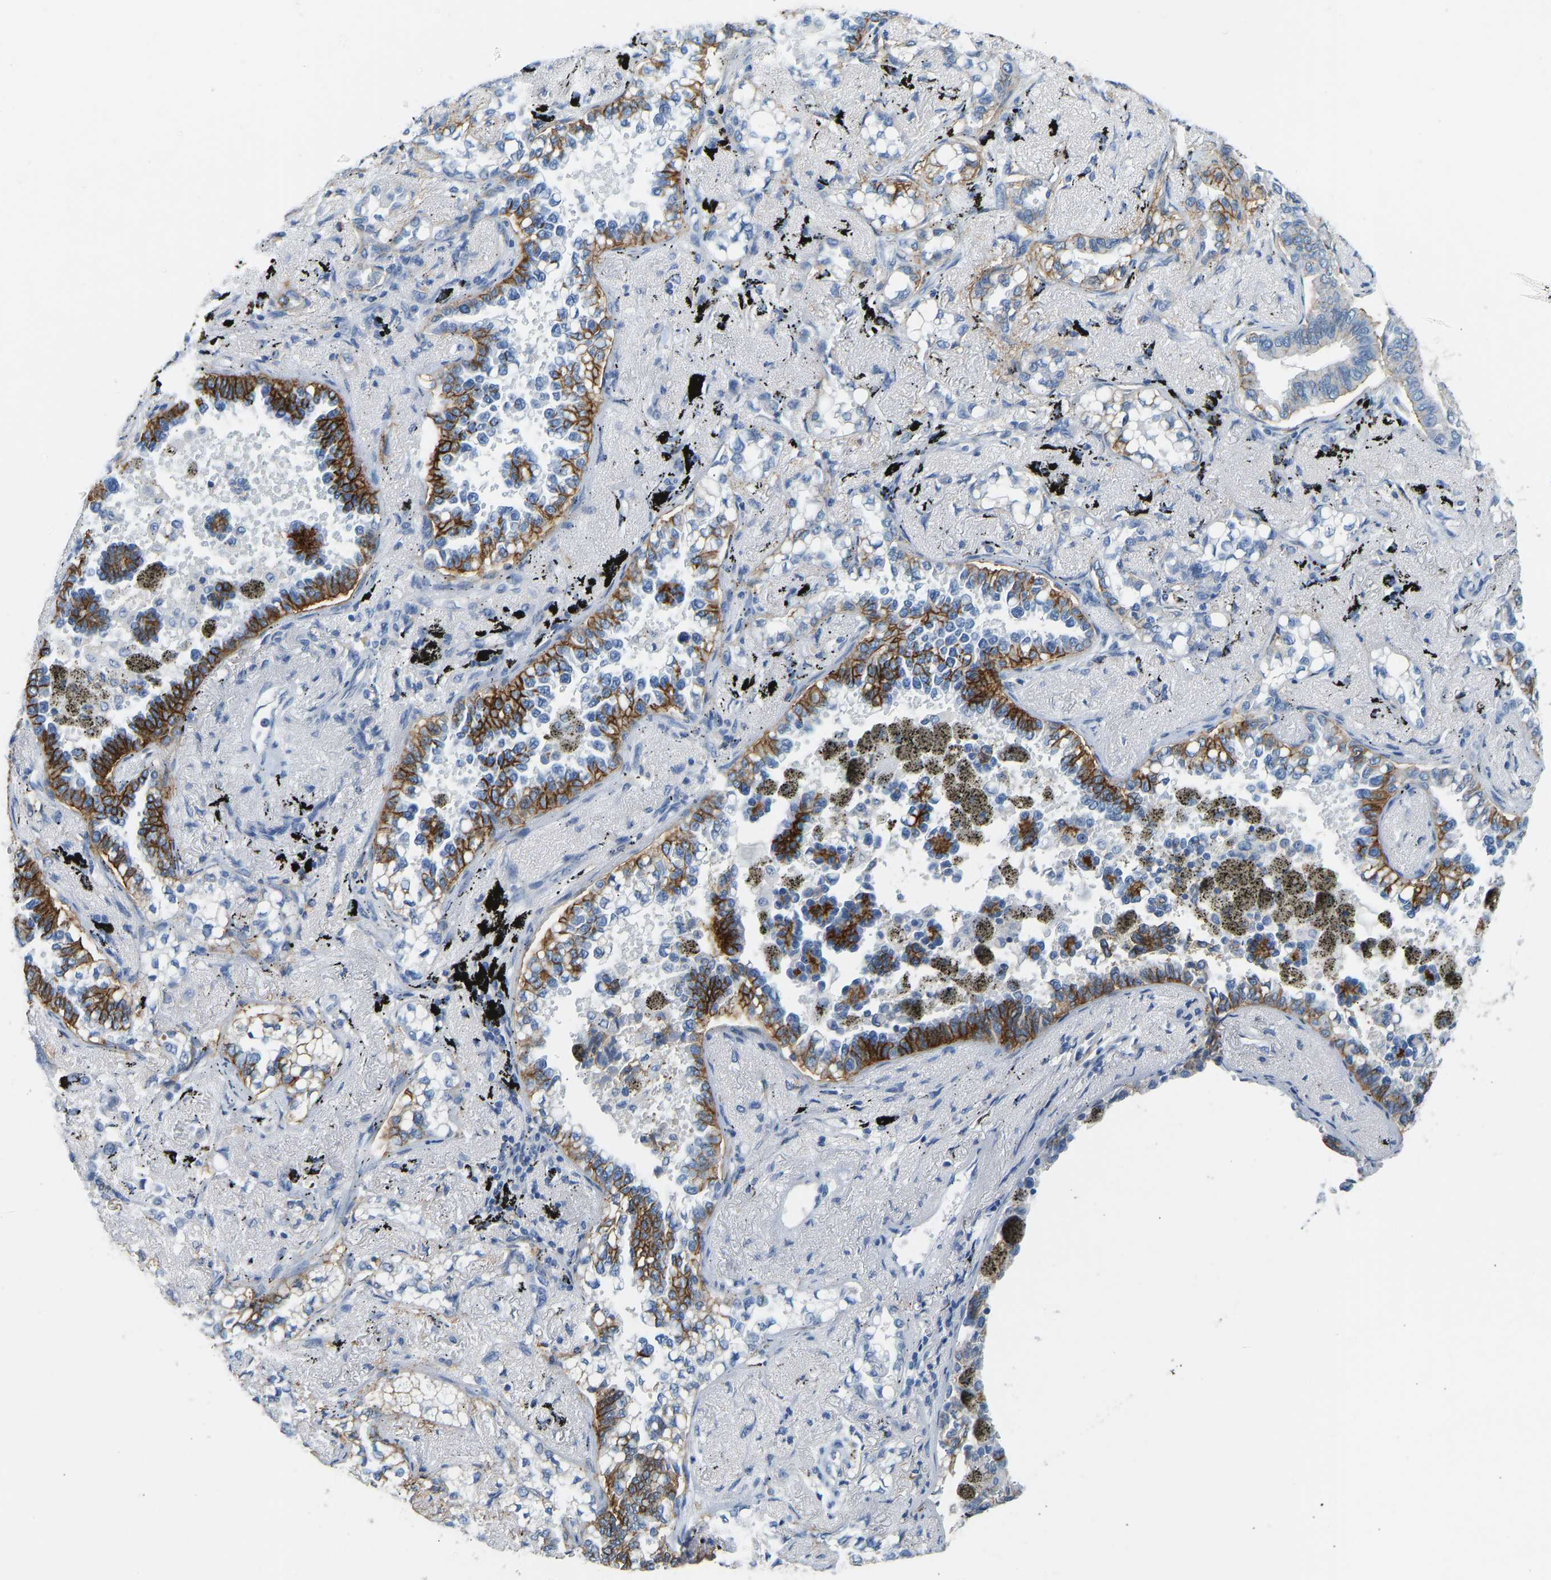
{"staining": {"intensity": "strong", "quantity": "25%-75%", "location": "cytoplasmic/membranous"}, "tissue": "lung cancer", "cell_type": "Tumor cells", "image_type": "cancer", "snomed": [{"axis": "morphology", "description": "Adenocarcinoma, NOS"}, {"axis": "topography", "description": "Lung"}], "caption": "A high-resolution image shows immunohistochemistry staining of lung adenocarcinoma, which exhibits strong cytoplasmic/membranous positivity in about 25%-75% of tumor cells. (DAB = brown stain, brightfield microscopy at high magnification).", "gene": "ATP1A1", "patient": {"sex": "male", "age": 59}}